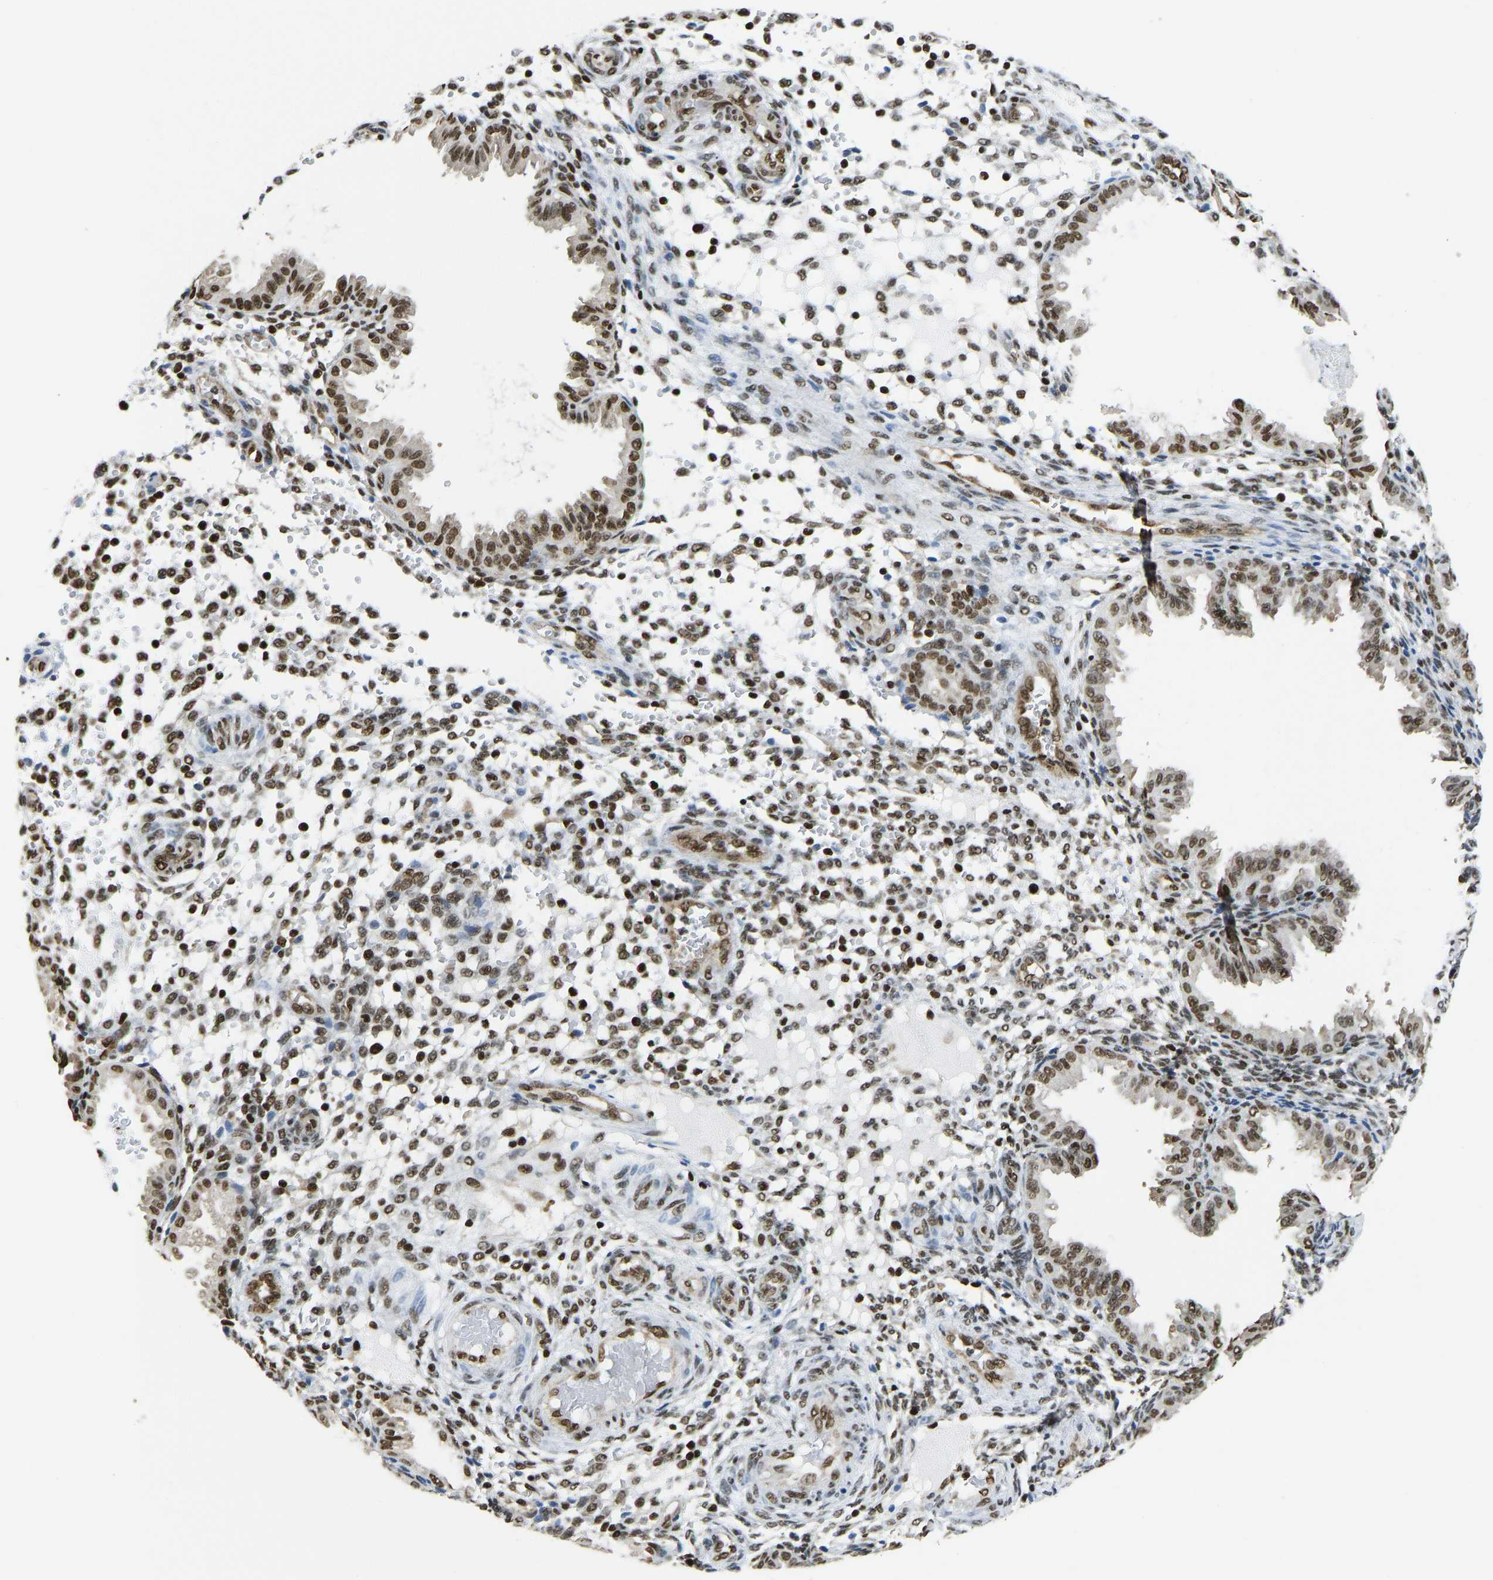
{"staining": {"intensity": "moderate", "quantity": "25%-75%", "location": "nuclear"}, "tissue": "endometrium", "cell_type": "Cells in endometrial stroma", "image_type": "normal", "snomed": [{"axis": "morphology", "description": "Normal tissue, NOS"}, {"axis": "topography", "description": "Endometrium"}], "caption": "Benign endometrium reveals moderate nuclear expression in about 25%-75% of cells in endometrial stroma, visualized by immunohistochemistry.", "gene": "ZSCAN20", "patient": {"sex": "female", "age": 33}}